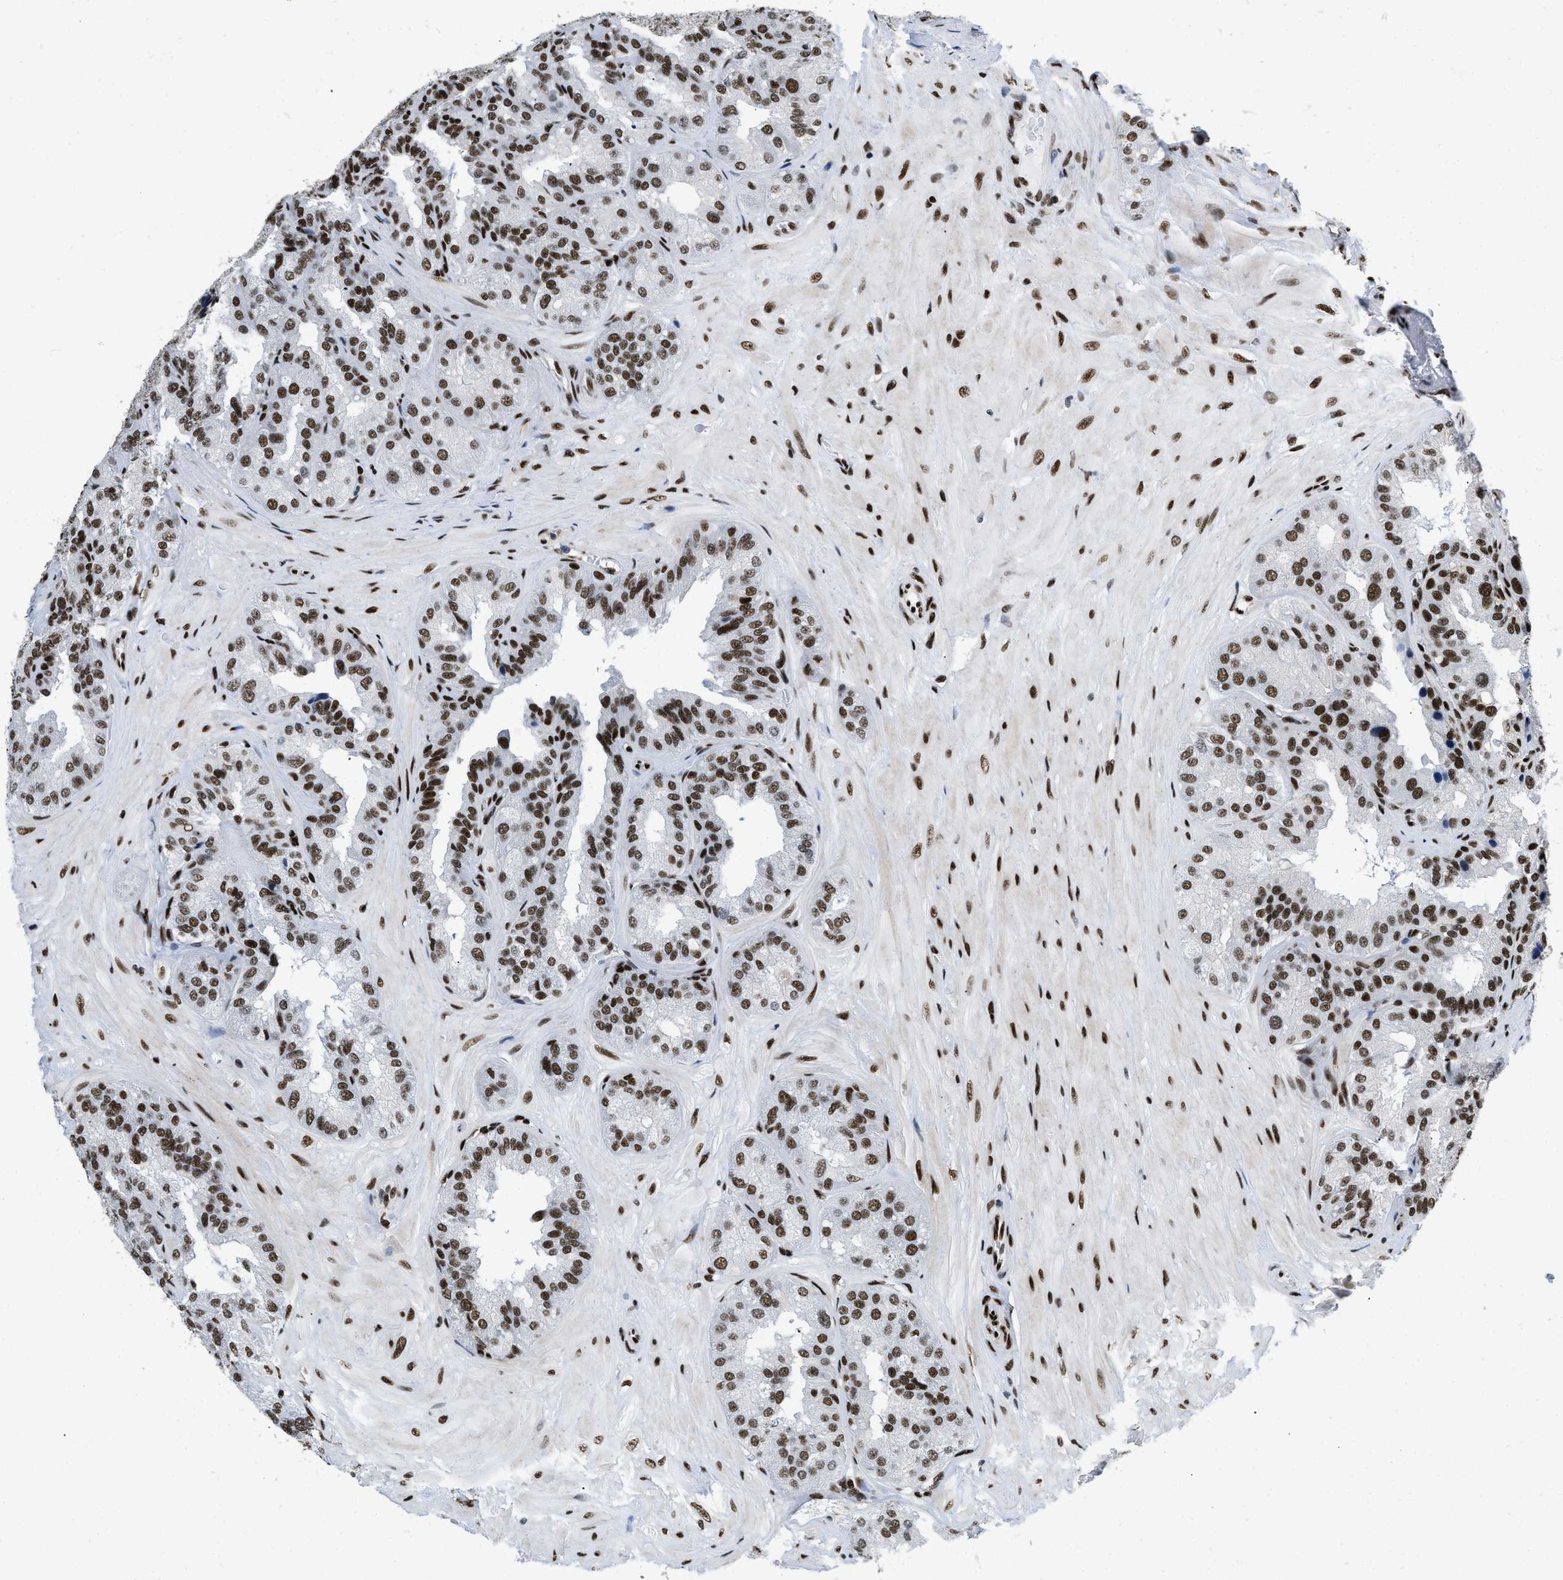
{"staining": {"intensity": "strong", "quantity": "25%-75%", "location": "nuclear"}, "tissue": "seminal vesicle", "cell_type": "Glandular cells", "image_type": "normal", "snomed": [{"axis": "morphology", "description": "Normal tissue, NOS"}, {"axis": "topography", "description": "Prostate"}, {"axis": "topography", "description": "Seminal veicle"}], "caption": "Immunohistochemical staining of normal human seminal vesicle shows strong nuclear protein staining in about 25%-75% of glandular cells. (IHC, brightfield microscopy, high magnification).", "gene": "CREB1", "patient": {"sex": "male", "age": 51}}